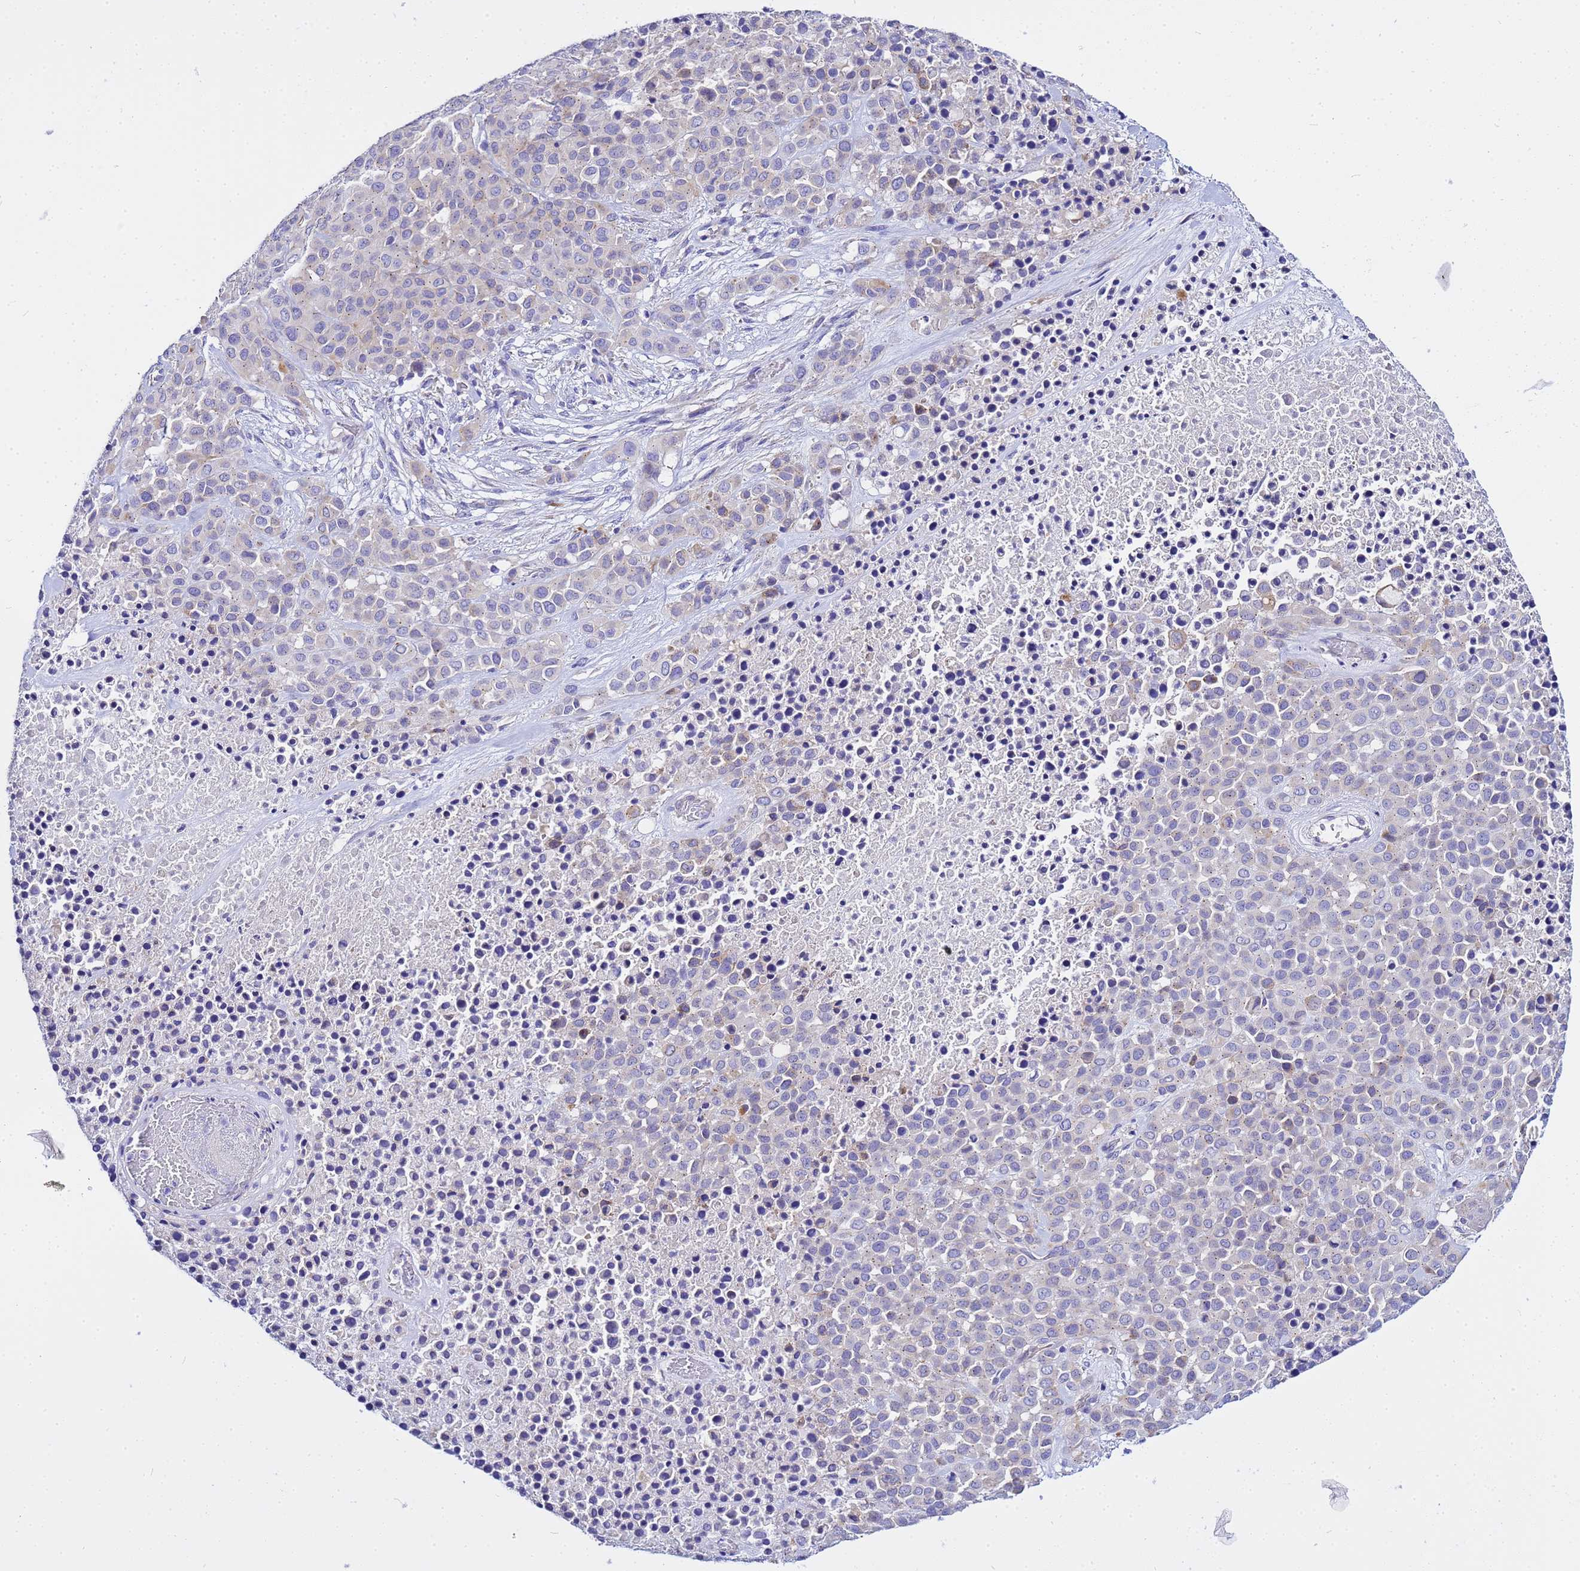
{"staining": {"intensity": "negative", "quantity": "none", "location": "none"}, "tissue": "melanoma", "cell_type": "Tumor cells", "image_type": "cancer", "snomed": [{"axis": "morphology", "description": "Malignant melanoma, Metastatic site"}, {"axis": "topography", "description": "Skin"}], "caption": "Tumor cells are negative for protein expression in human malignant melanoma (metastatic site).", "gene": "USP18", "patient": {"sex": "female", "age": 81}}